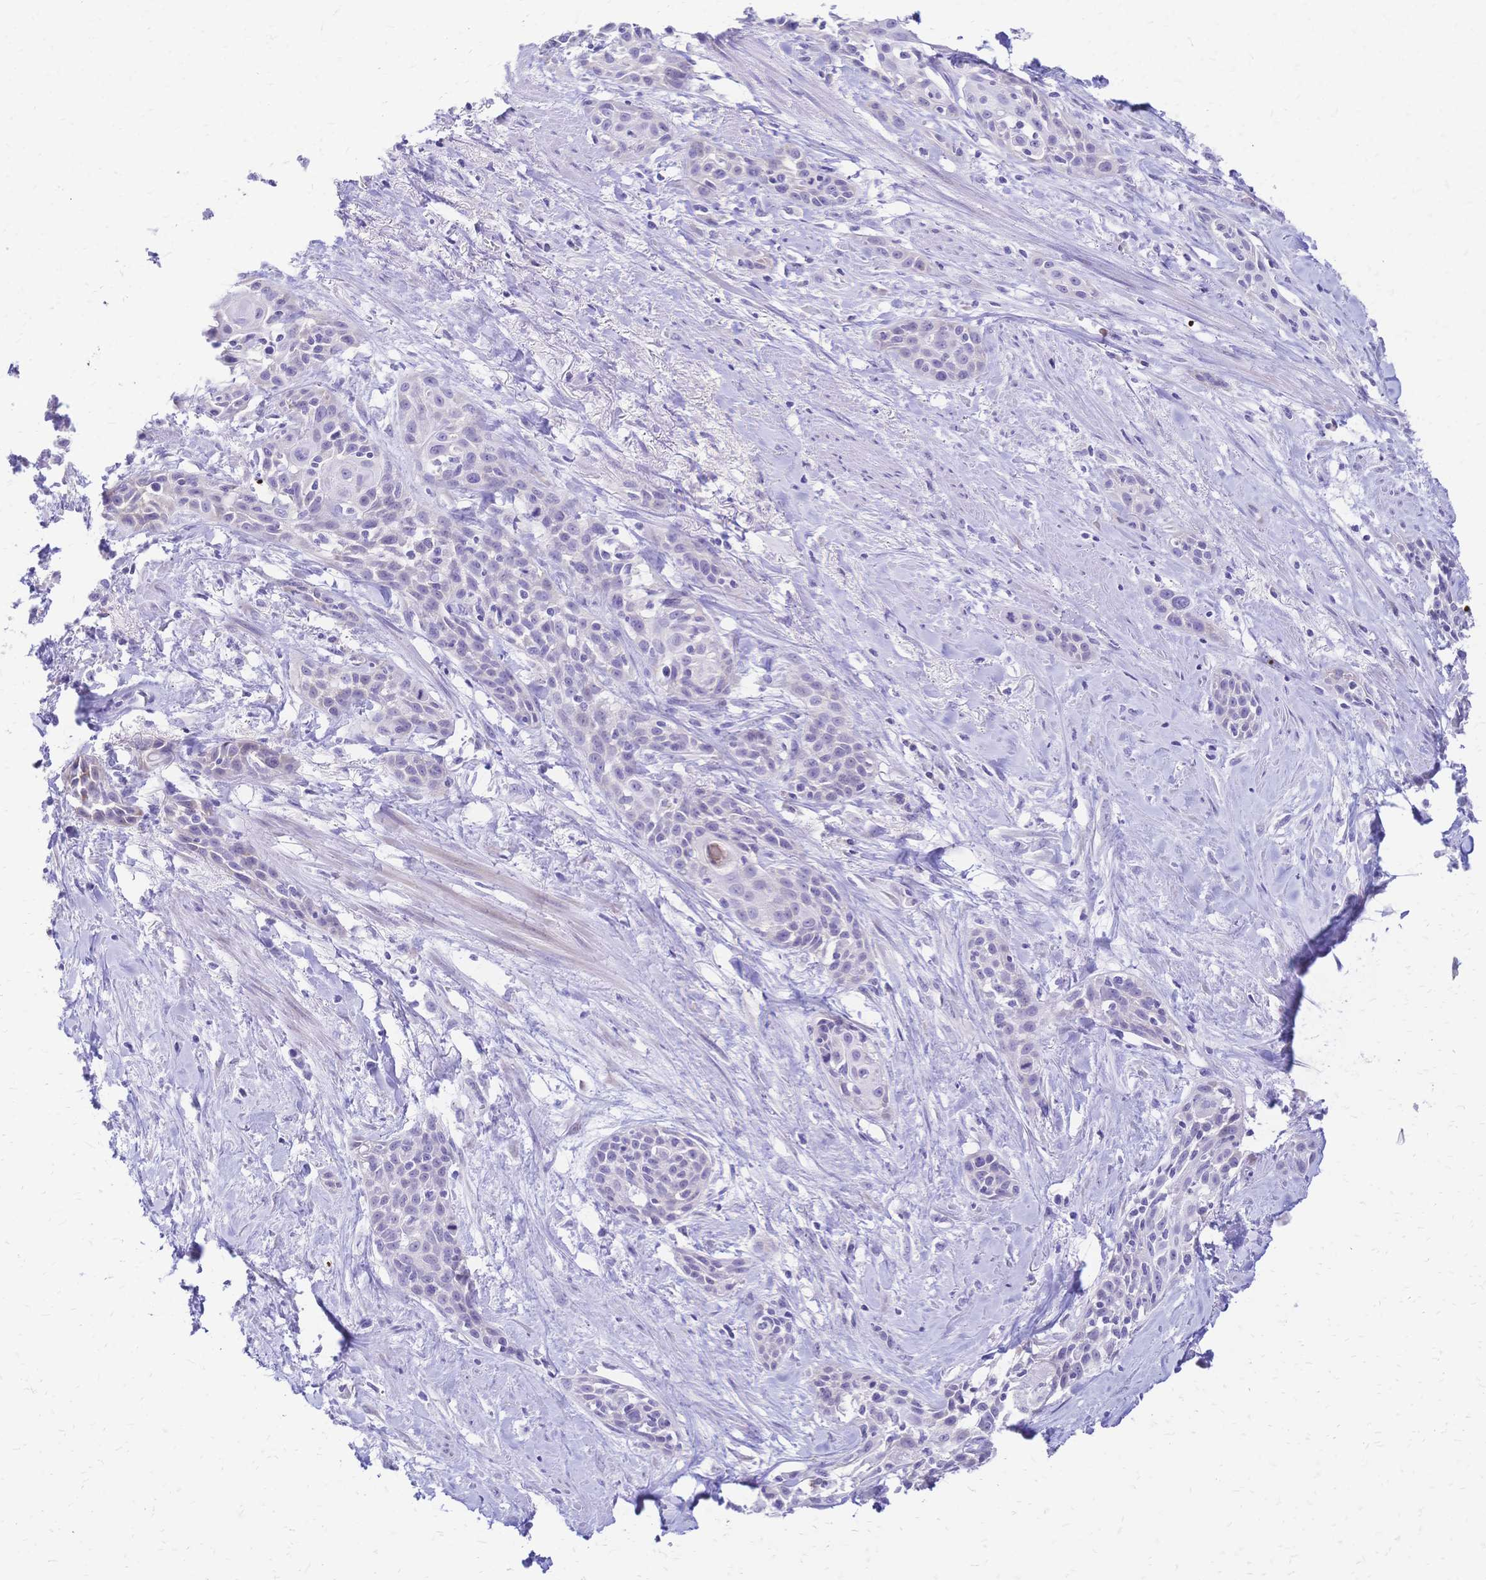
{"staining": {"intensity": "negative", "quantity": "none", "location": "none"}, "tissue": "skin cancer", "cell_type": "Tumor cells", "image_type": "cancer", "snomed": [{"axis": "morphology", "description": "Squamous cell carcinoma, NOS"}, {"axis": "topography", "description": "Skin"}, {"axis": "topography", "description": "Anal"}], "caption": "This is an immunohistochemistry image of human skin squamous cell carcinoma. There is no staining in tumor cells.", "gene": "GRB7", "patient": {"sex": "male", "age": 64}}